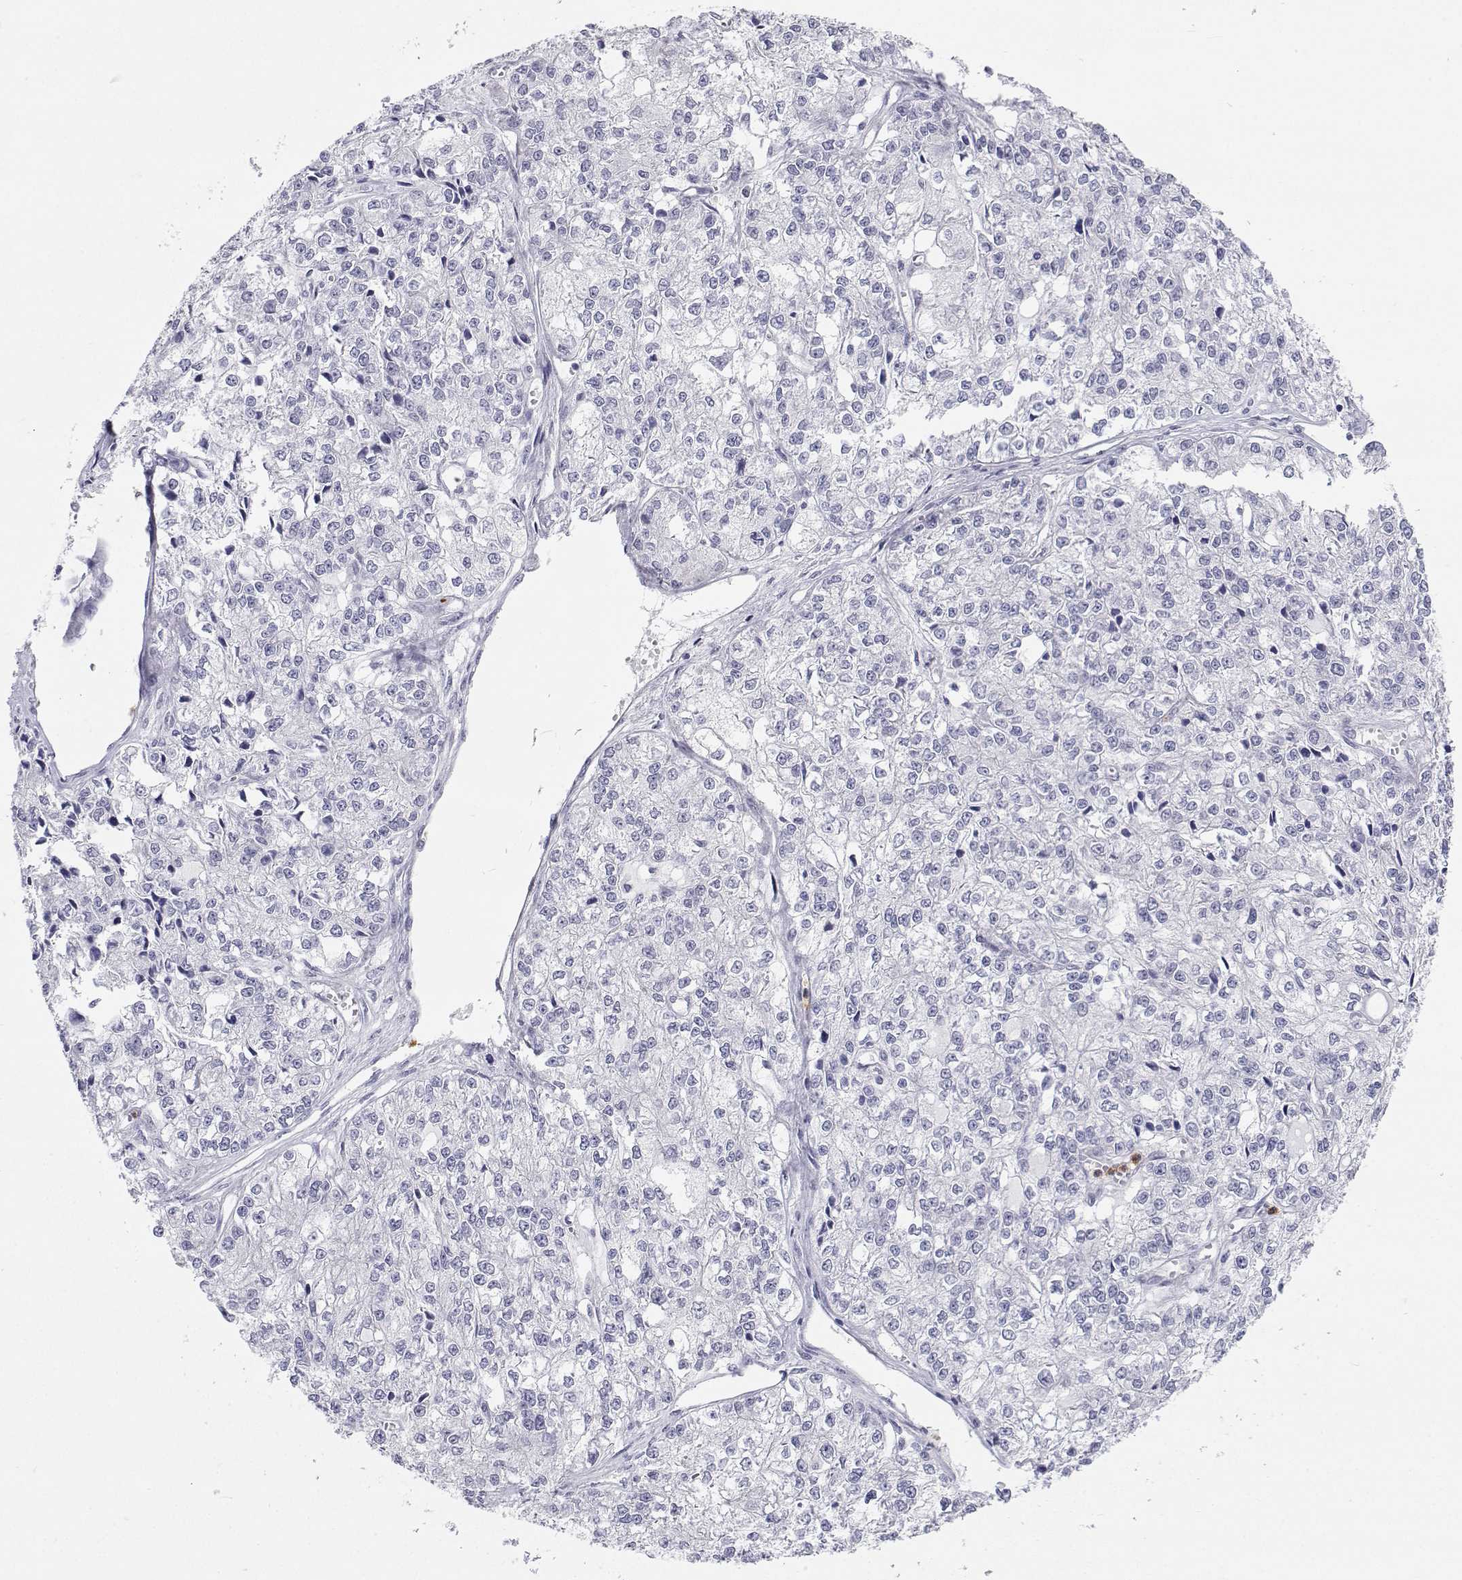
{"staining": {"intensity": "negative", "quantity": "none", "location": "none"}, "tissue": "ovarian cancer", "cell_type": "Tumor cells", "image_type": "cancer", "snomed": [{"axis": "morphology", "description": "Carcinoma, endometroid"}, {"axis": "topography", "description": "Ovary"}], "caption": "IHC micrograph of neoplastic tissue: endometroid carcinoma (ovarian) stained with DAB displays no significant protein positivity in tumor cells.", "gene": "SFTPB", "patient": {"sex": "female", "age": 64}}